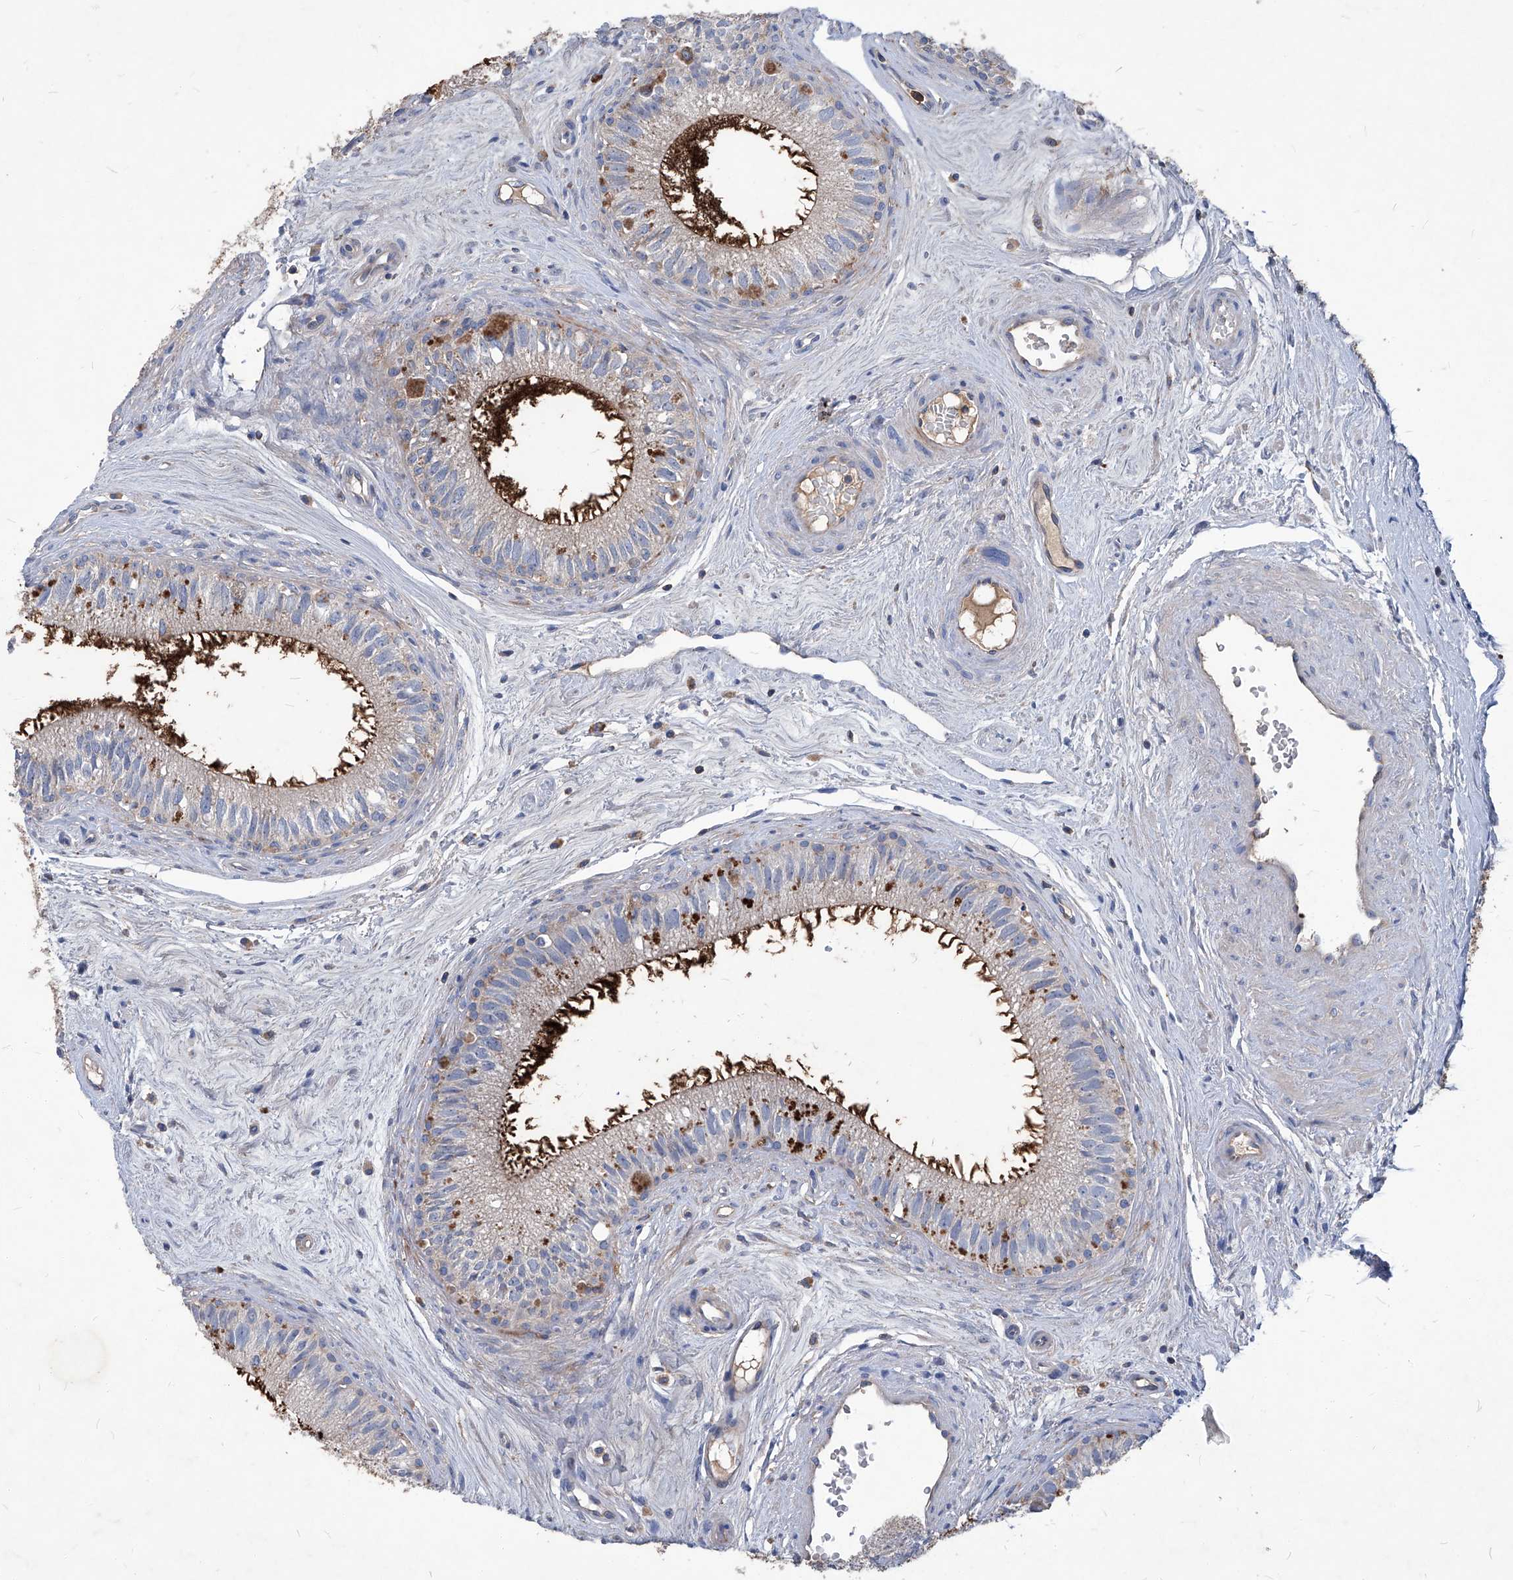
{"staining": {"intensity": "strong", "quantity": "25%-75%", "location": "cytoplasmic/membranous"}, "tissue": "epididymis", "cell_type": "Glandular cells", "image_type": "normal", "snomed": [{"axis": "morphology", "description": "Normal tissue, NOS"}, {"axis": "topography", "description": "Epididymis"}], "caption": "Protein staining of normal epididymis shows strong cytoplasmic/membranous positivity in approximately 25%-75% of glandular cells. (IHC, brightfield microscopy, high magnification).", "gene": "EPHA8", "patient": {"sex": "male", "age": 71}}